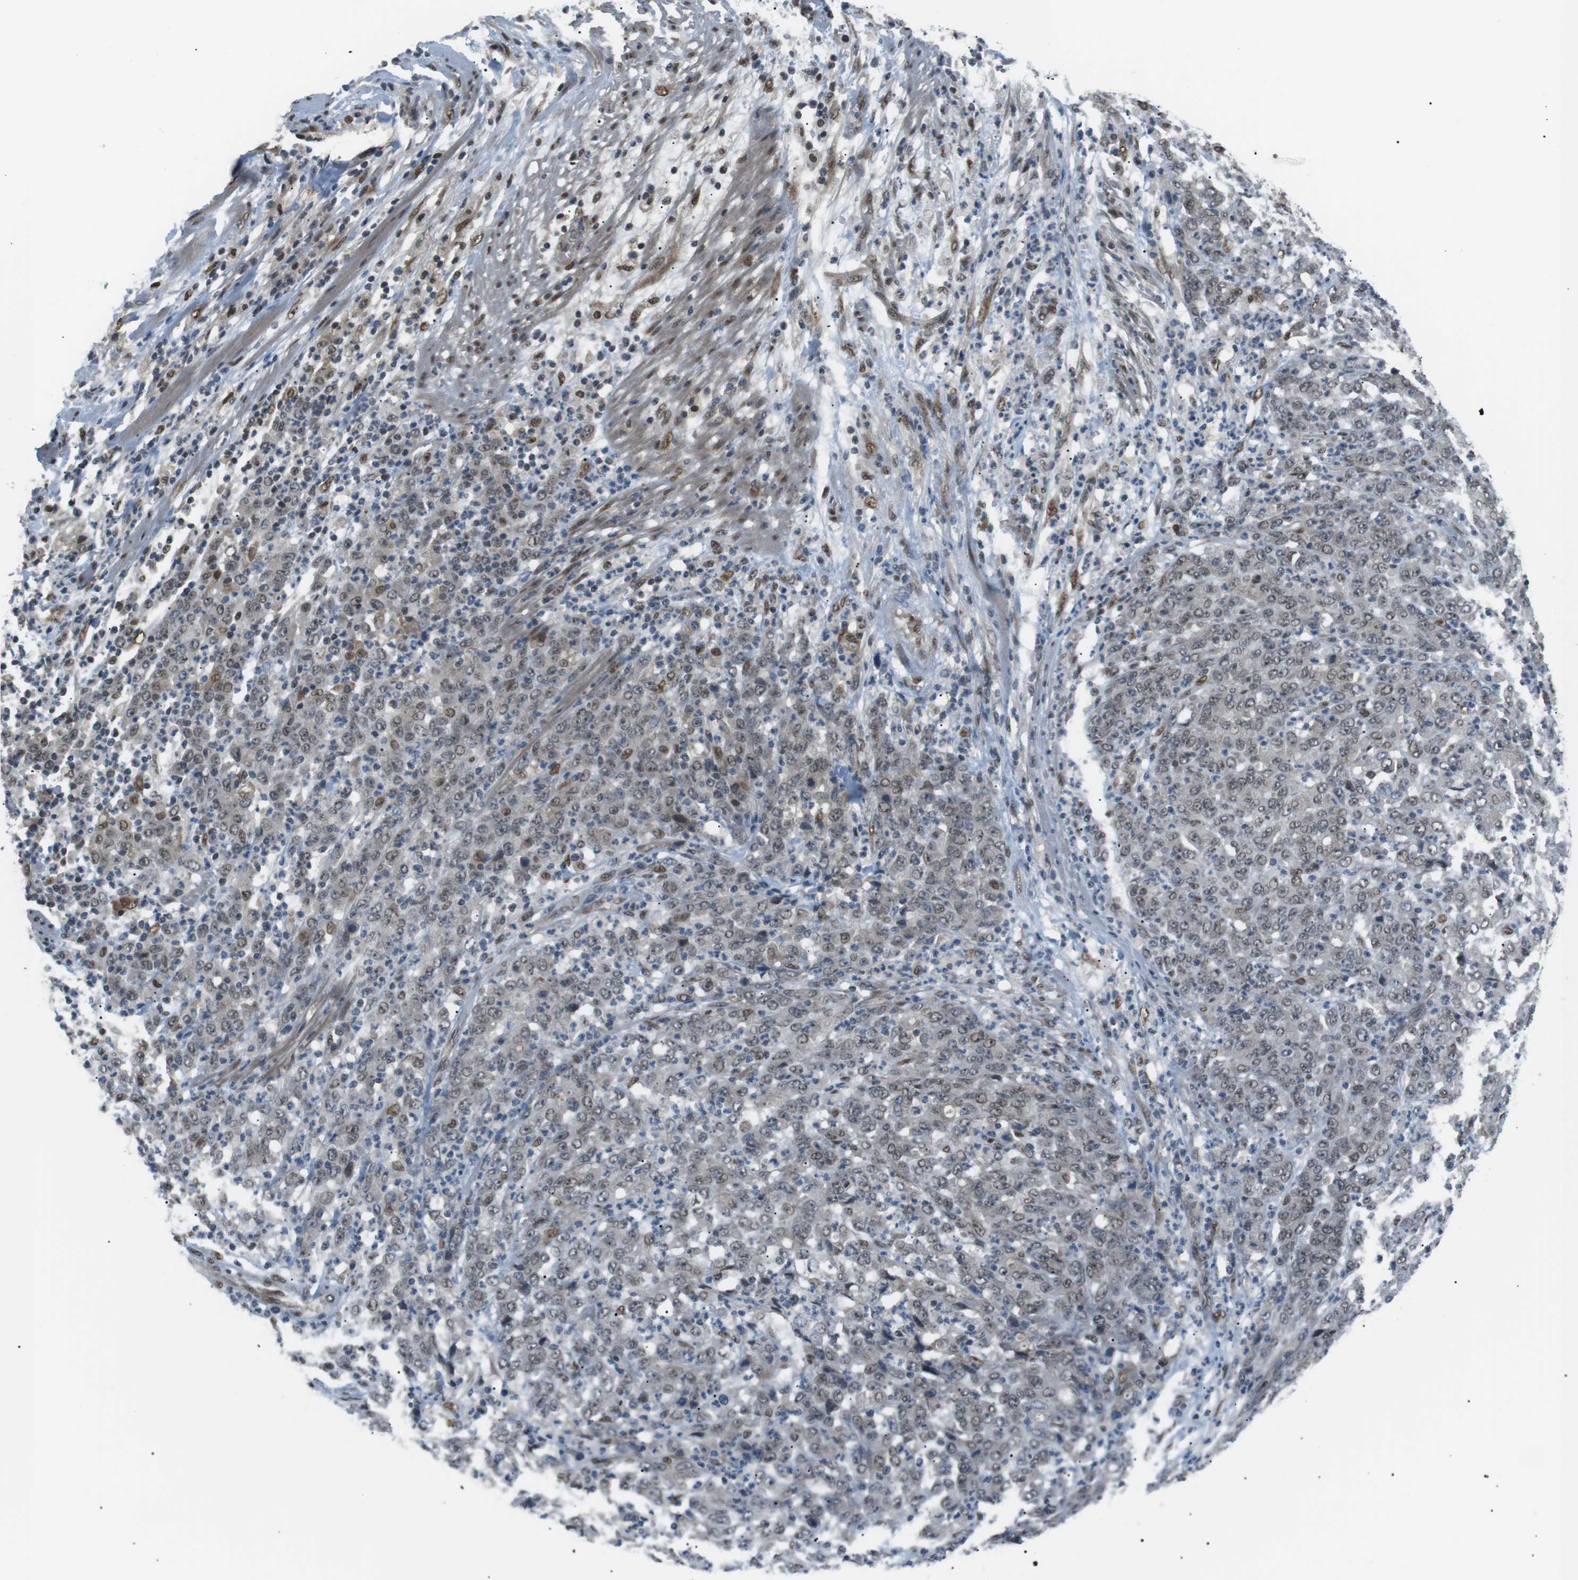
{"staining": {"intensity": "weak", "quantity": ">75%", "location": "nuclear"}, "tissue": "stomach cancer", "cell_type": "Tumor cells", "image_type": "cancer", "snomed": [{"axis": "morphology", "description": "Adenocarcinoma, NOS"}, {"axis": "topography", "description": "Stomach, lower"}], "caption": "Protein analysis of stomach cancer (adenocarcinoma) tissue shows weak nuclear expression in about >75% of tumor cells.", "gene": "SRPK2", "patient": {"sex": "female", "age": 71}}